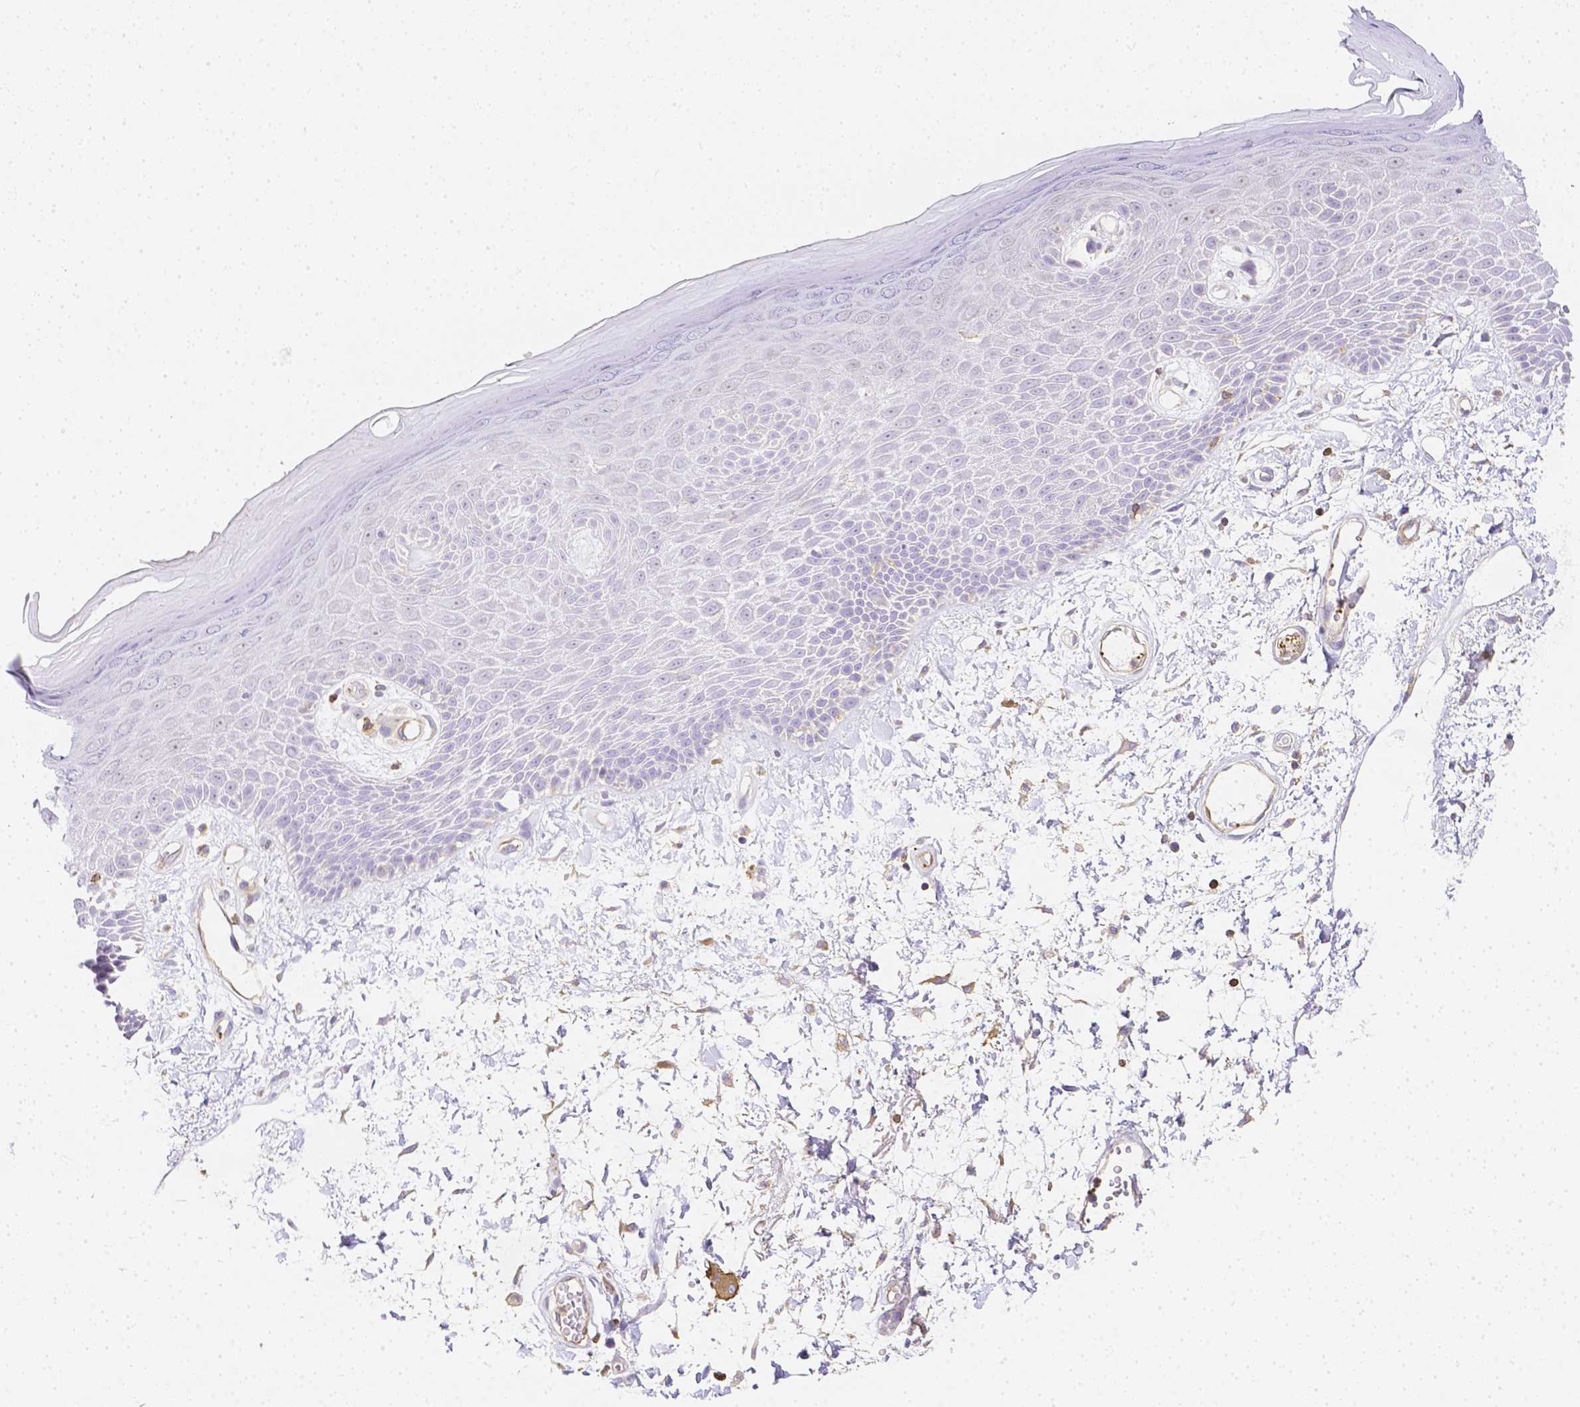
{"staining": {"intensity": "negative", "quantity": "none", "location": "none"}, "tissue": "skin", "cell_type": "Epidermal cells", "image_type": "normal", "snomed": [{"axis": "morphology", "description": "Normal tissue, NOS"}, {"axis": "topography", "description": "Anal"}, {"axis": "topography", "description": "Peripheral nerve tissue"}], "caption": "IHC image of normal human skin stained for a protein (brown), which reveals no staining in epidermal cells.", "gene": "ASAH2B", "patient": {"sex": "male", "age": 78}}